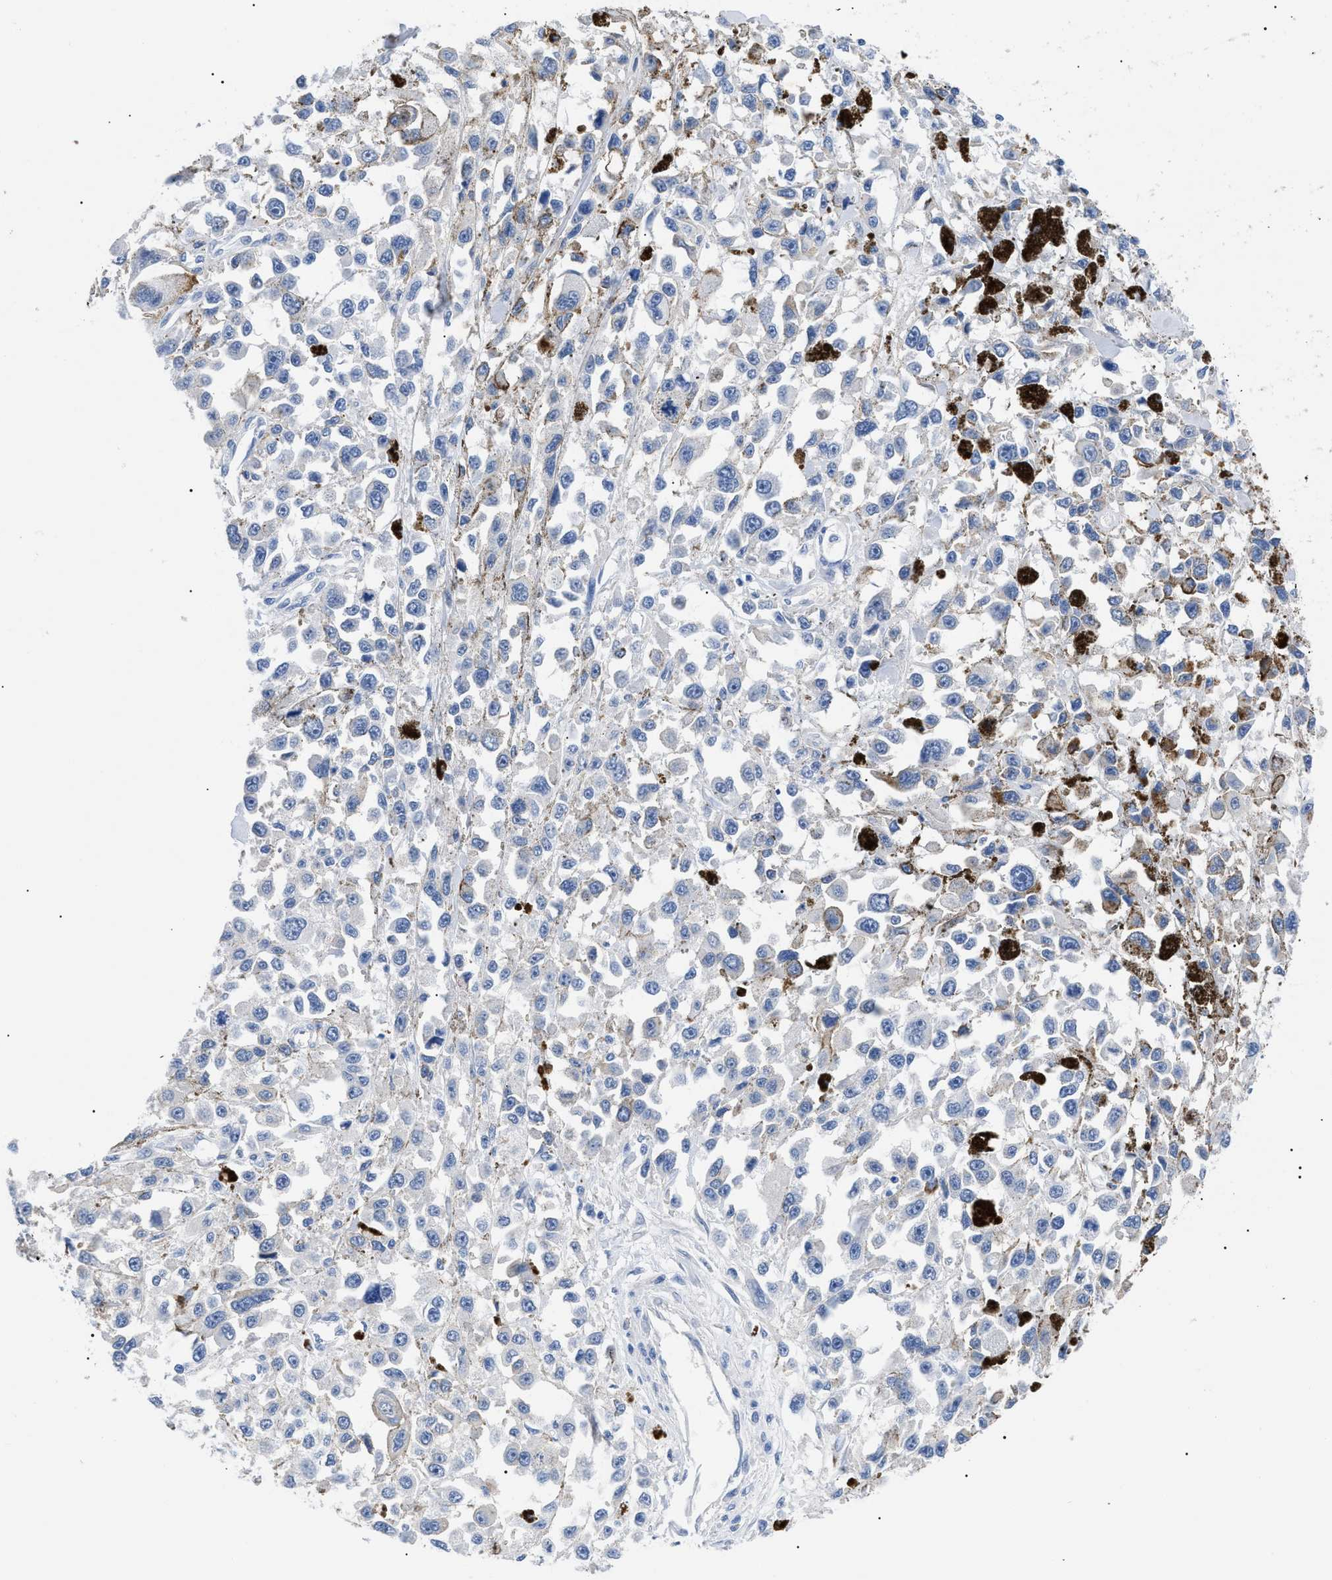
{"staining": {"intensity": "weak", "quantity": "<25%", "location": "cytoplasmic/membranous"}, "tissue": "melanoma", "cell_type": "Tumor cells", "image_type": "cancer", "snomed": [{"axis": "morphology", "description": "Malignant melanoma, Metastatic site"}, {"axis": "topography", "description": "Lymph node"}], "caption": "Immunohistochemical staining of human melanoma shows no significant positivity in tumor cells. (Brightfield microscopy of DAB immunohistochemistry at high magnification).", "gene": "ACKR1", "patient": {"sex": "male", "age": 59}}